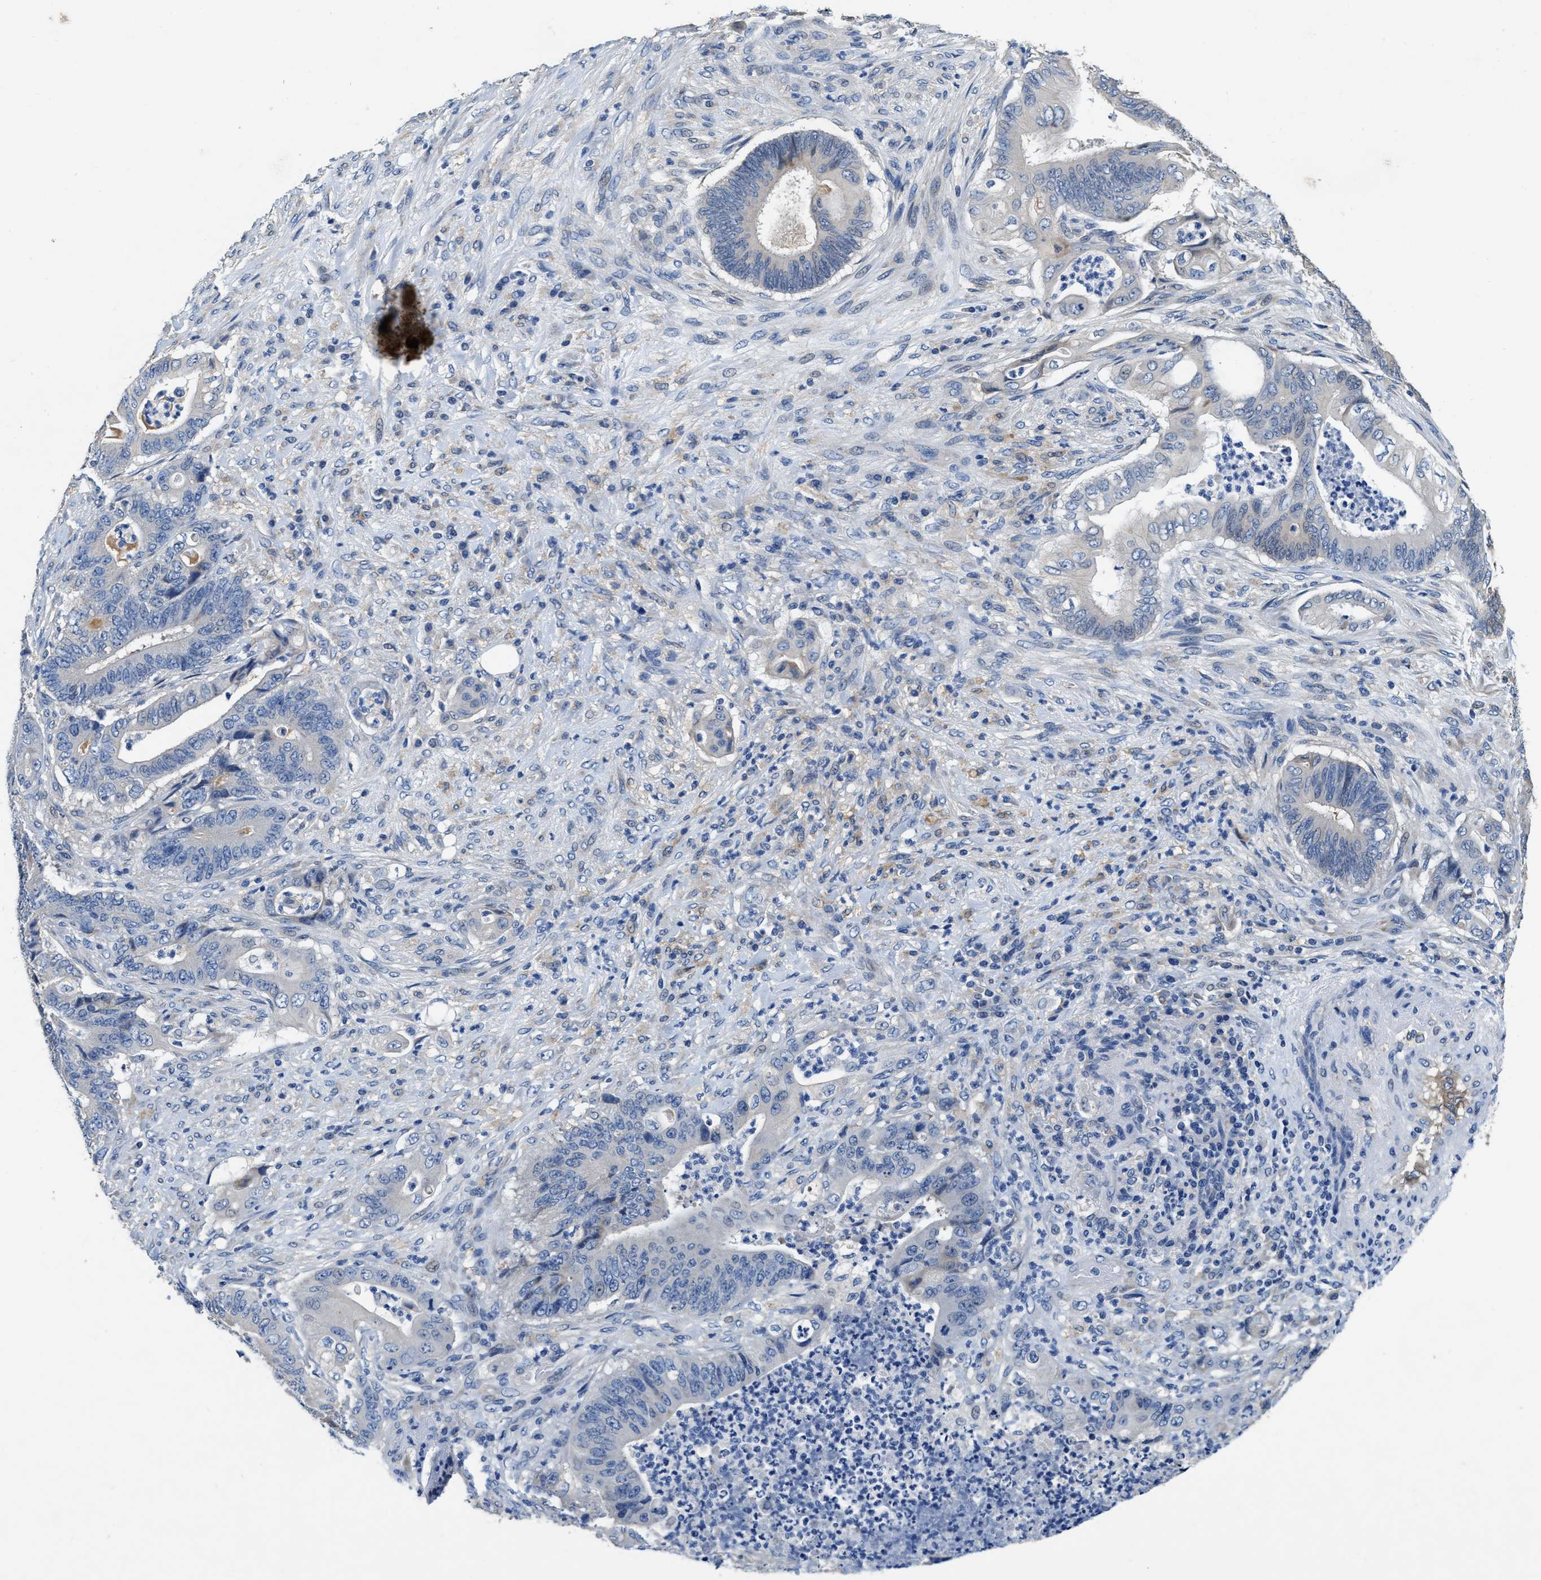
{"staining": {"intensity": "negative", "quantity": "none", "location": "none"}, "tissue": "stomach cancer", "cell_type": "Tumor cells", "image_type": "cancer", "snomed": [{"axis": "morphology", "description": "Adenocarcinoma, NOS"}, {"axis": "topography", "description": "Stomach"}], "caption": "IHC photomicrograph of adenocarcinoma (stomach) stained for a protein (brown), which shows no positivity in tumor cells.", "gene": "PEG10", "patient": {"sex": "female", "age": 73}}